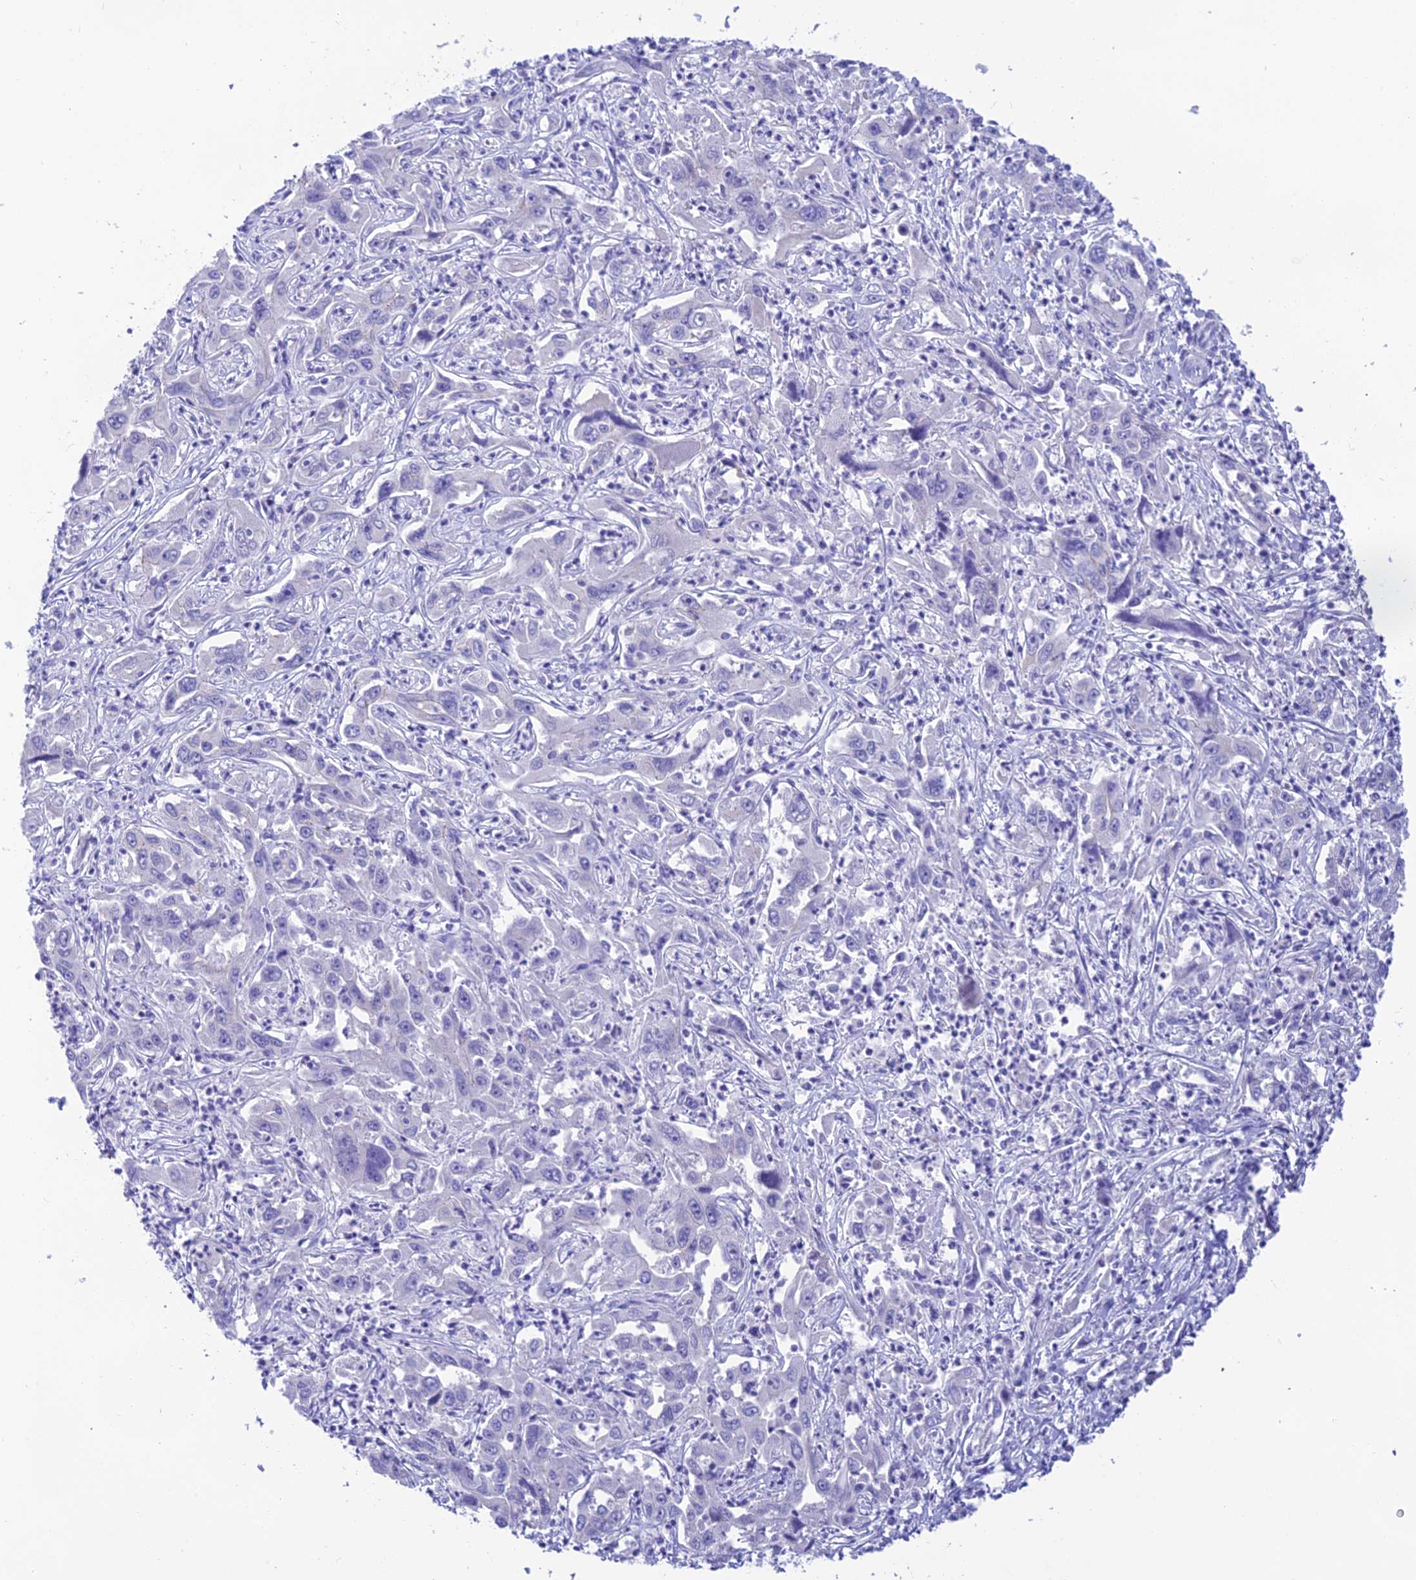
{"staining": {"intensity": "negative", "quantity": "none", "location": "none"}, "tissue": "liver cancer", "cell_type": "Tumor cells", "image_type": "cancer", "snomed": [{"axis": "morphology", "description": "Carcinoma, Hepatocellular, NOS"}, {"axis": "topography", "description": "Liver"}], "caption": "Protein analysis of liver cancer shows no significant positivity in tumor cells. (DAB immunohistochemistry with hematoxylin counter stain).", "gene": "KDELR3", "patient": {"sex": "male", "age": 63}}